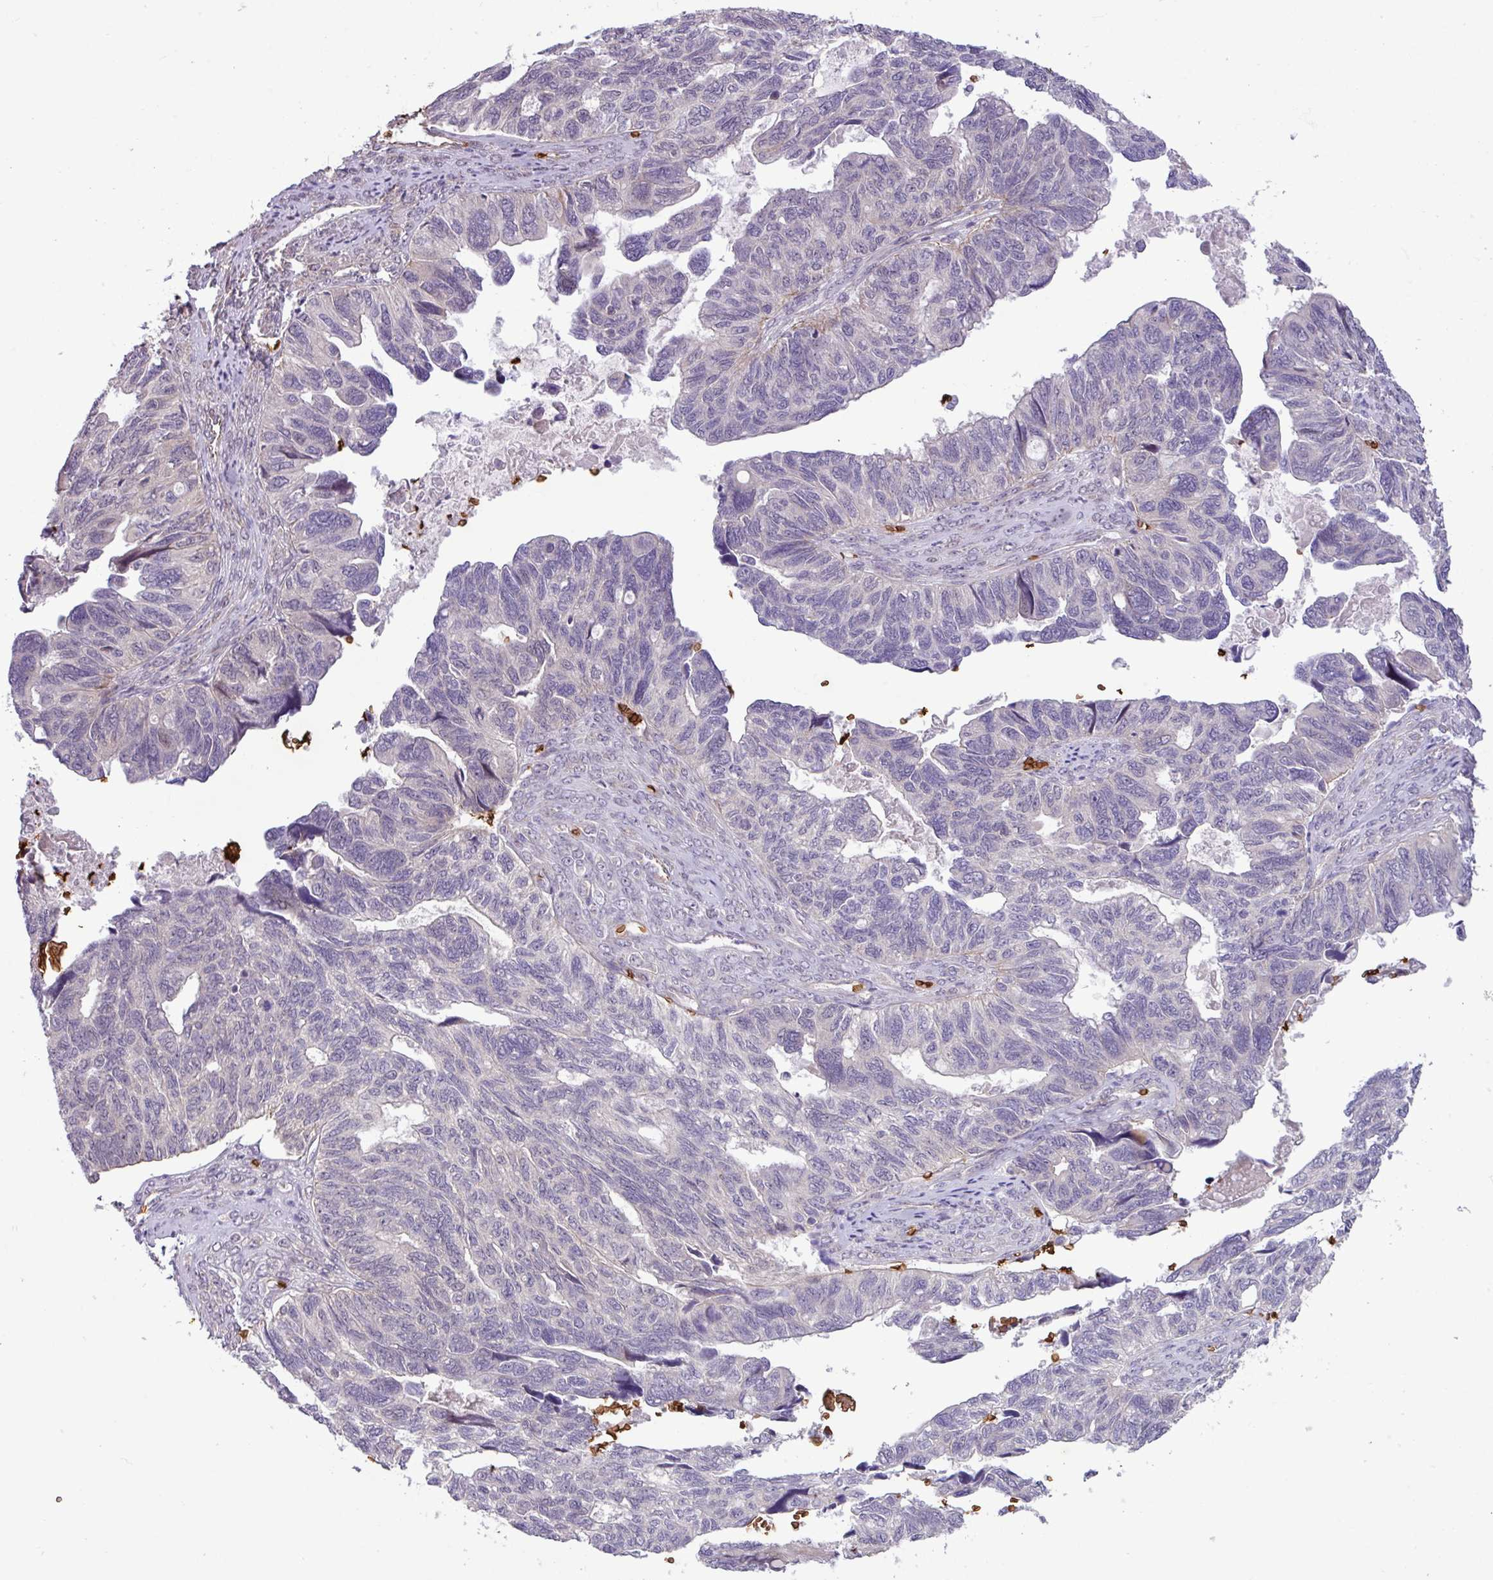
{"staining": {"intensity": "negative", "quantity": "none", "location": "none"}, "tissue": "ovarian cancer", "cell_type": "Tumor cells", "image_type": "cancer", "snomed": [{"axis": "morphology", "description": "Cystadenocarcinoma, serous, NOS"}, {"axis": "topography", "description": "Ovary"}], "caption": "Ovarian cancer stained for a protein using IHC exhibits no expression tumor cells.", "gene": "RAD21L1", "patient": {"sex": "female", "age": 79}}